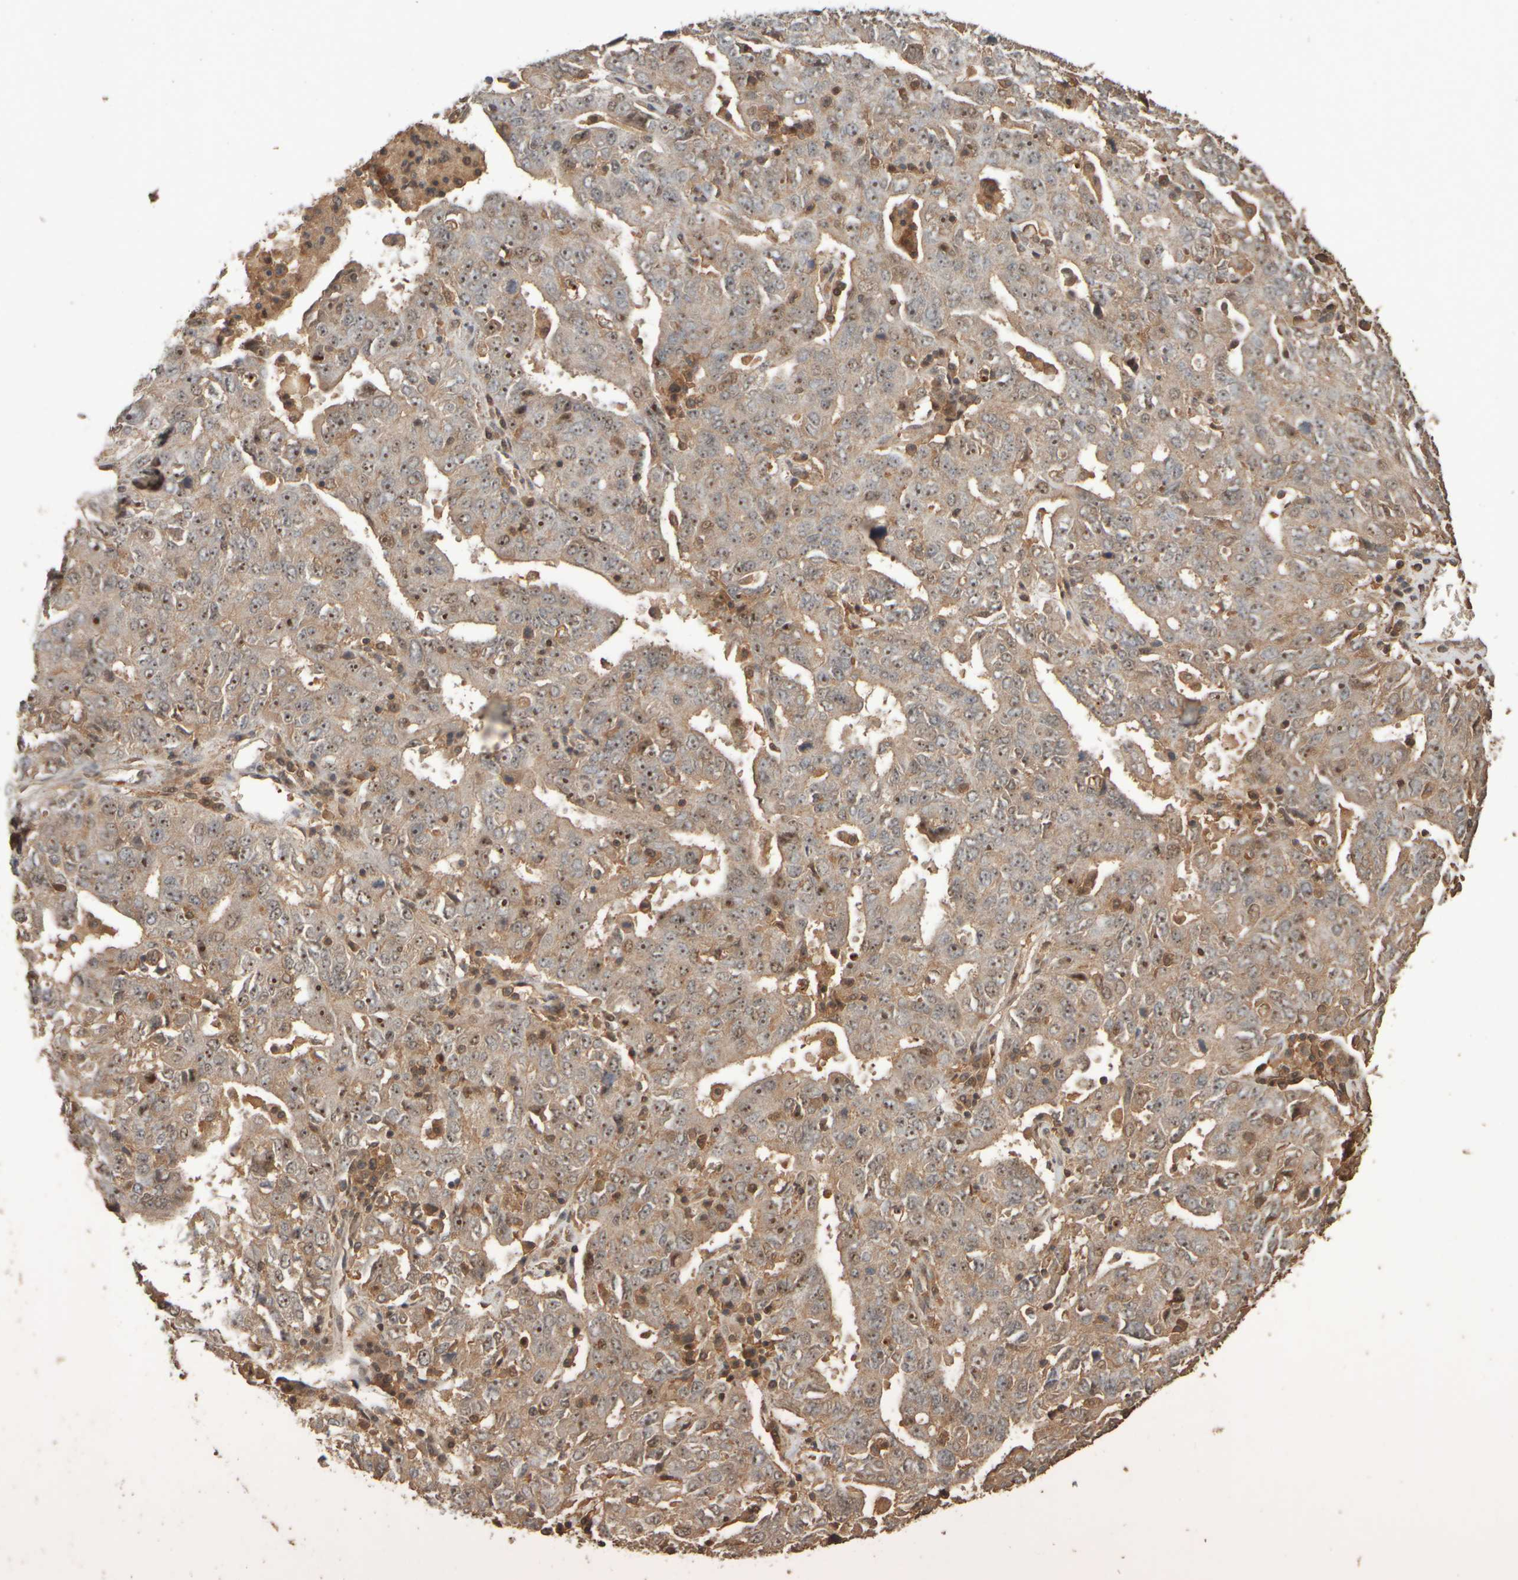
{"staining": {"intensity": "moderate", "quantity": ">75%", "location": "cytoplasmic/membranous,nuclear"}, "tissue": "ovarian cancer", "cell_type": "Tumor cells", "image_type": "cancer", "snomed": [{"axis": "morphology", "description": "Carcinoma, endometroid"}, {"axis": "topography", "description": "Ovary"}], "caption": "IHC staining of ovarian endometroid carcinoma, which reveals medium levels of moderate cytoplasmic/membranous and nuclear positivity in approximately >75% of tumor cells indicating moderate cytoplasmic/membranous and nuclear protein staining. The staining was performed using DAB (3,3'-diaminobenzidine) (brown) for protein detection and nuclei were counterstained in hematoxylin (blue).", "gene": "SPHK1", "patient": {"sex": "female", "age": 62}}